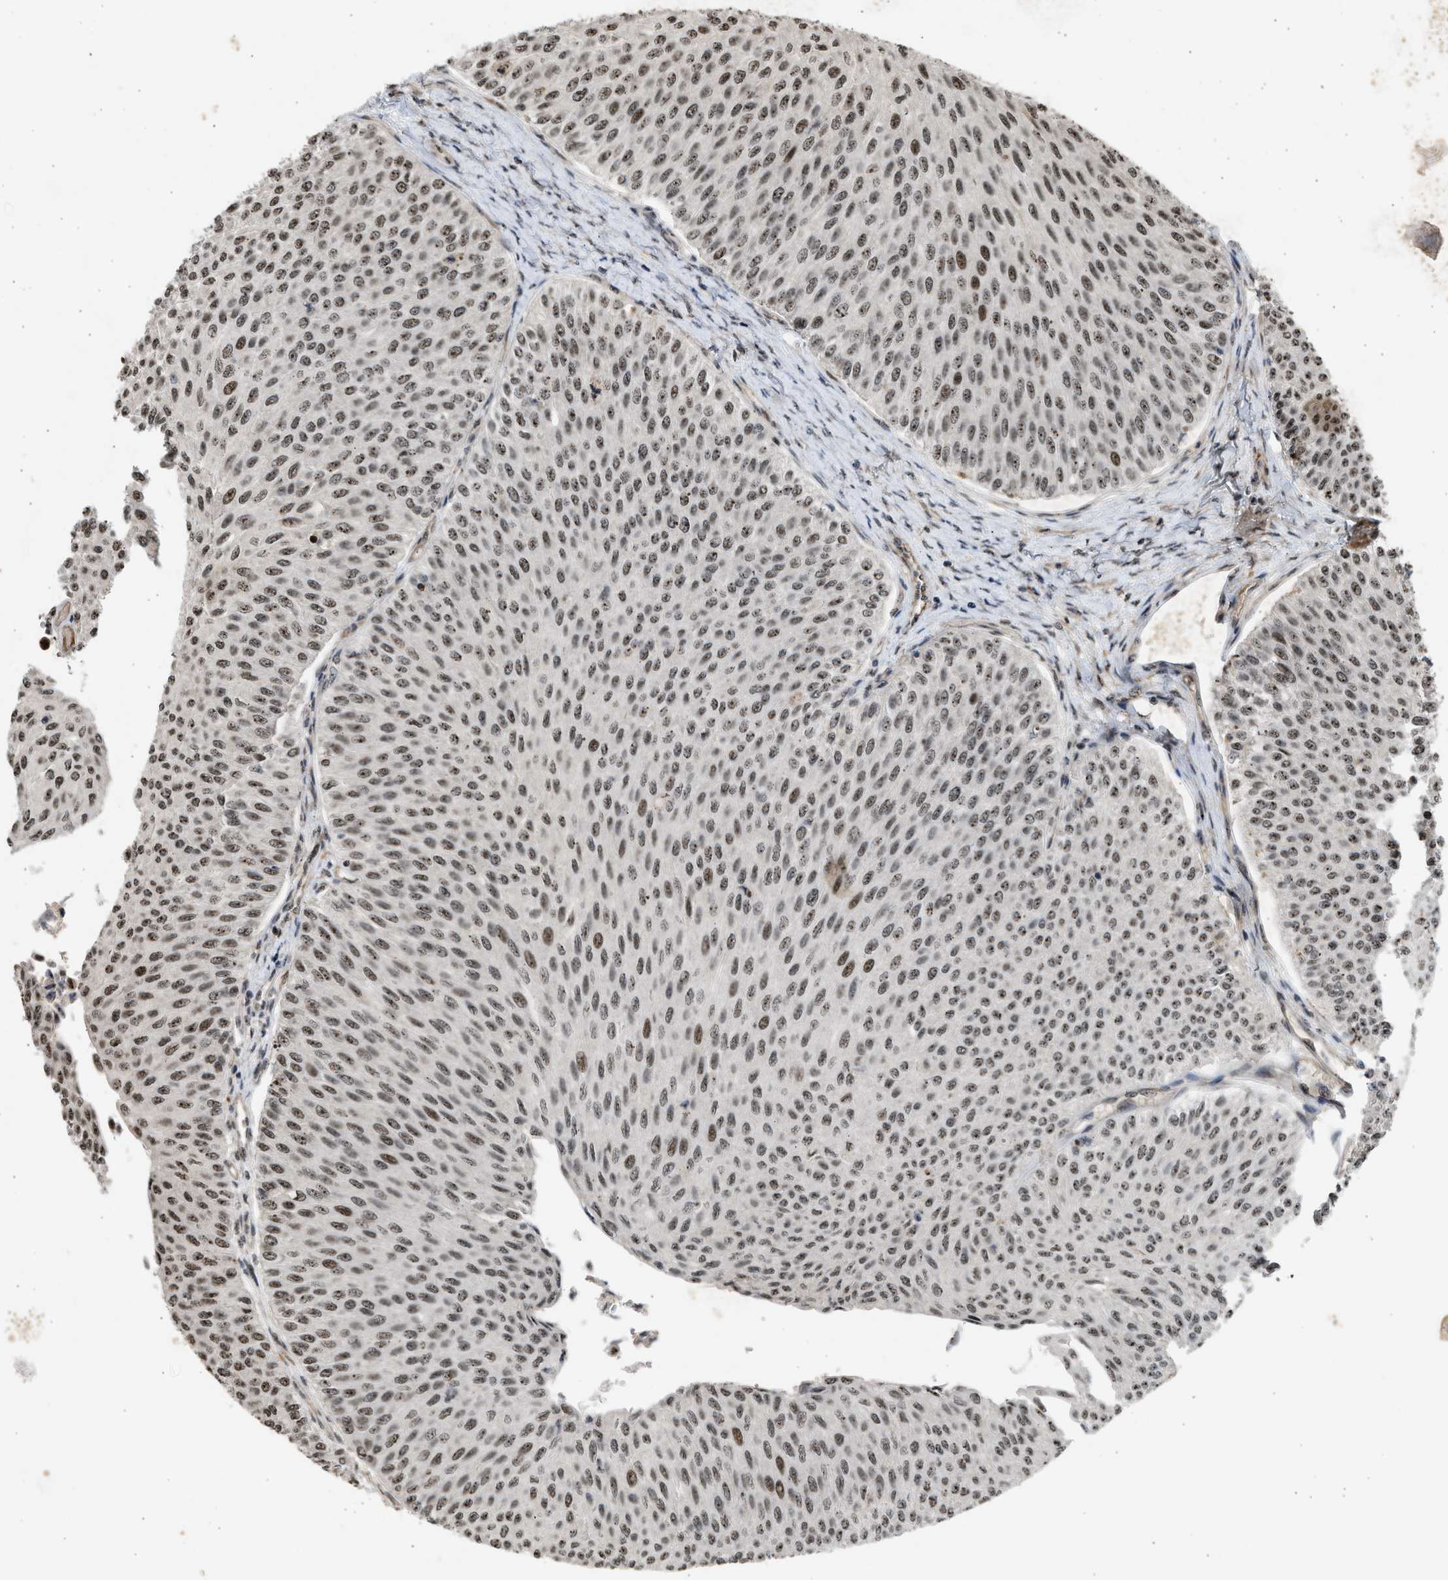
{"staining": {"intensity": "moderate", "quantity": ">75%", "location": "nuclear"}, "tissue": "urothelial cancer", "cell_type": "Tumor cells", "image_type": "cancer", "snomed": [{"axis": "morphology", "description": "Urothelial carcinoma, Low grade"}, {"axis": "topography", "description": "Urinary bladder"}], "caption": "This photomicrograph exhibits immunohistochemistry (IHC) staining of urothelial cancer, with medium moderate nuclear positivity in approximately >75% of tumor cells.", "gene": "TFDP2", "patient": {"sex": "male", "age": 78}}